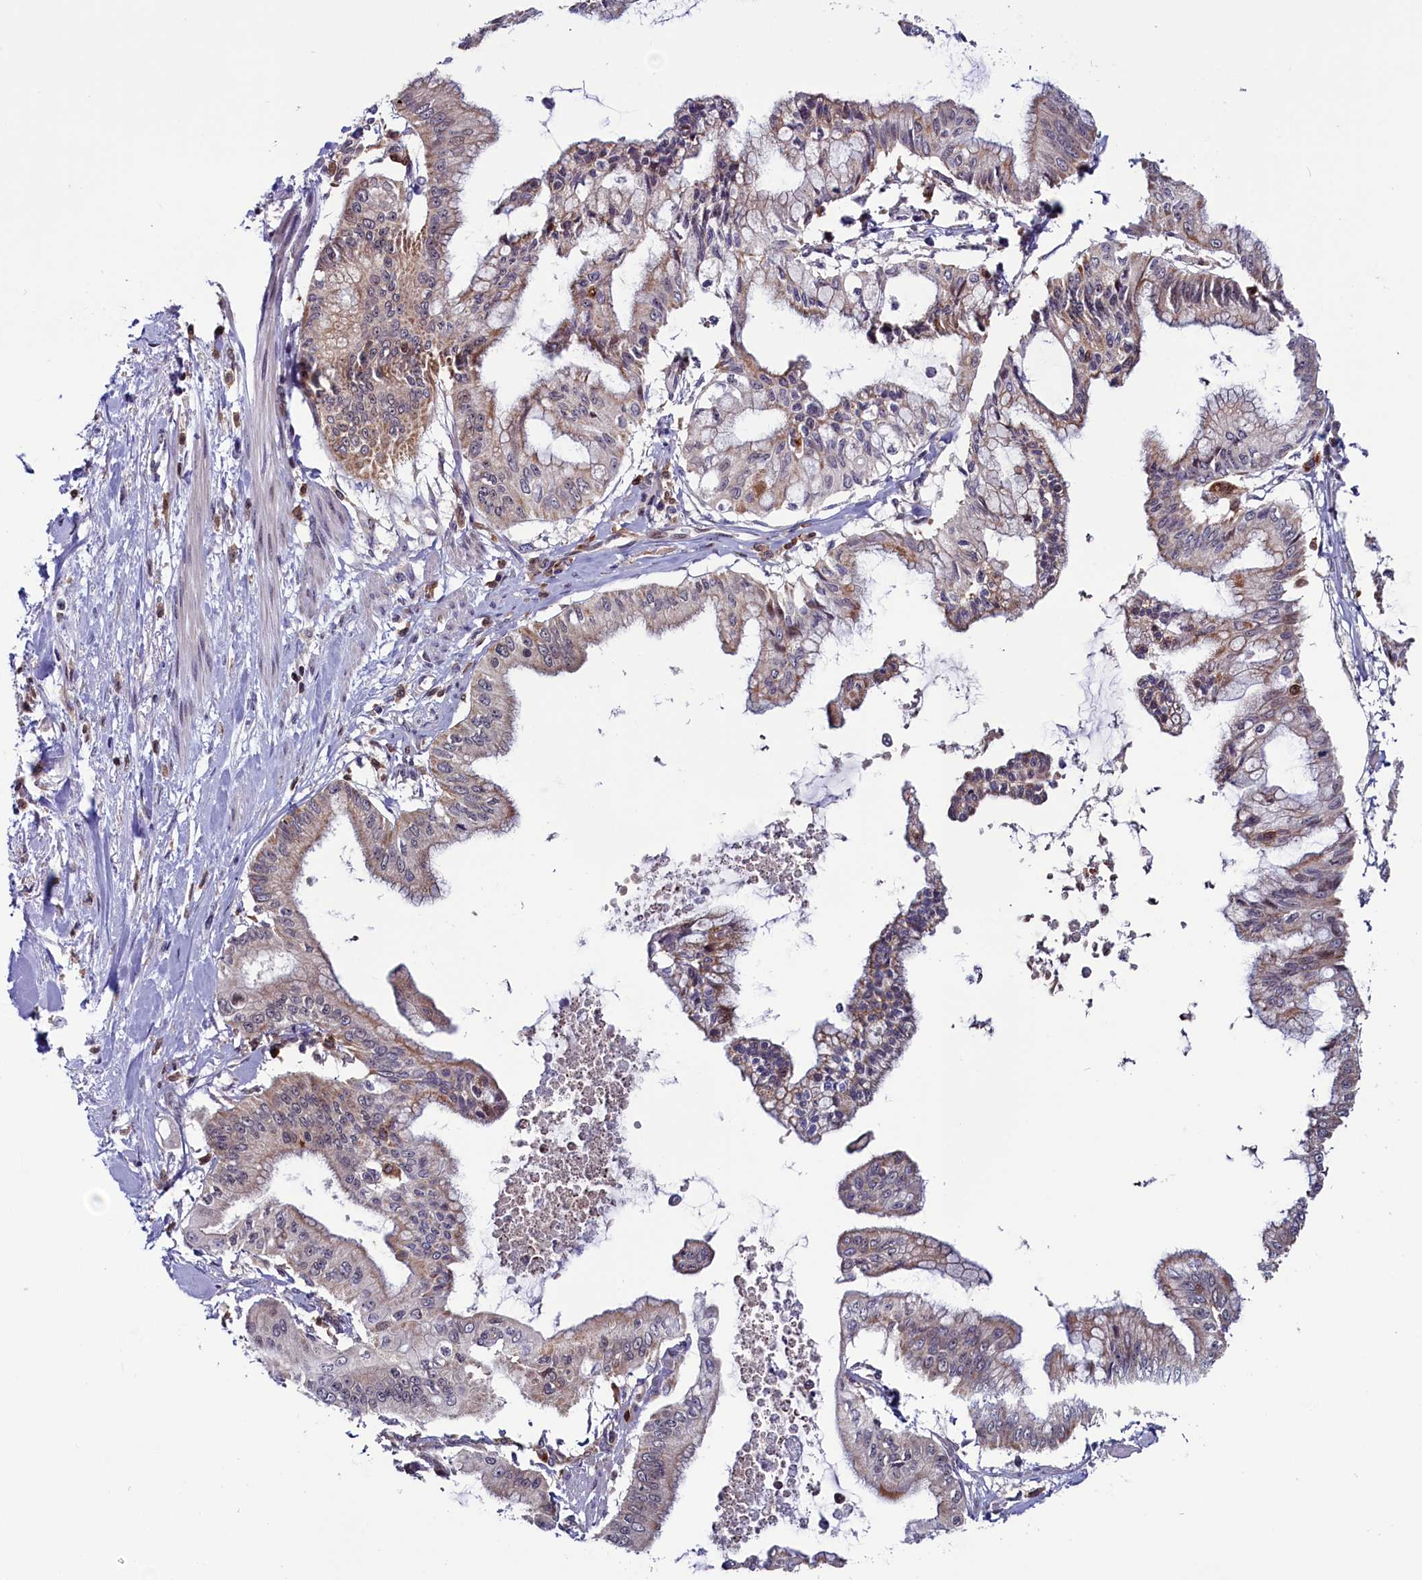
{"staining": {"intensity": "weak", "quantity": "25%-75%", "location": "cytoplasmic/membranous,nuclear"}, "tissue": "pancreatic cancer", "cell_type": "Tumor cells", "image_type": "cancer", "snomed": [{"axis": "morphology", "description": "Adenocarcinoma, NOS"}, {"axis": "topography", "description": "Pancreas"}], "caption": "A low amount of weak cytoplasmic/membranous and nuclear positivity is seen in about 25%-75% of tumor cells in pancreatic cancer tissue.", "gene": "CIAPIN1", "patient": {"sex": "male", "age": 46}}